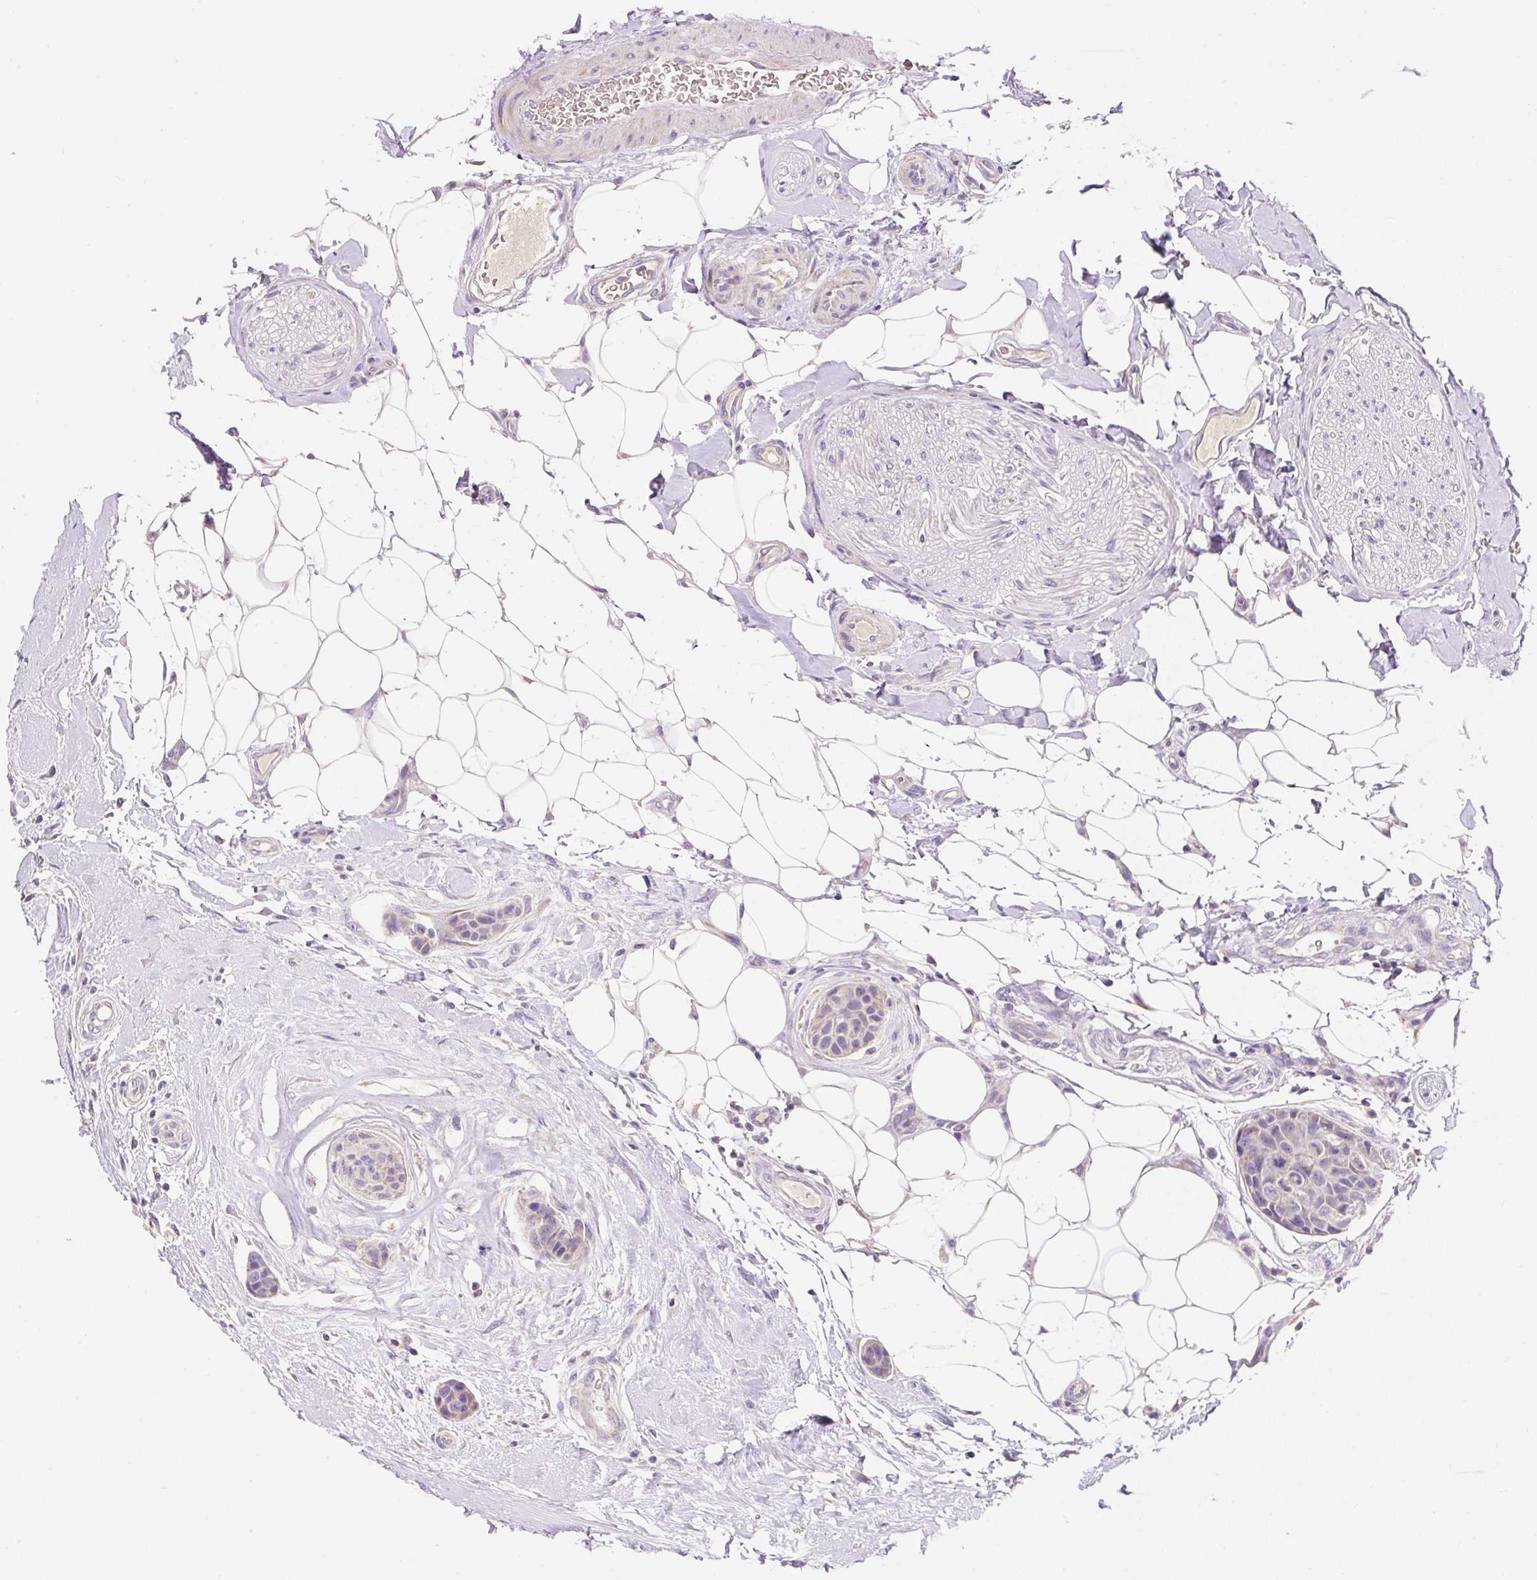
{"staining": {"intensity": "negative", "quantity": "none", "location": "none"}, "tissue": "breast cancer", "cell_type": "Tumor cells", "image_type": "cancer", "snomed": [{"axis": "morphology", "description": "Duct carcinoma"}, {"axis": "topography", "description": "Breast"}, {"axis": "topography", "description": "Lymph node"}], "caption": "Protein analysis of breast intraductal carcinoma shows no significant expression in tumor cells.", "gene": "PMAIP1", "patient": {"sex": "female", "age": 80}}